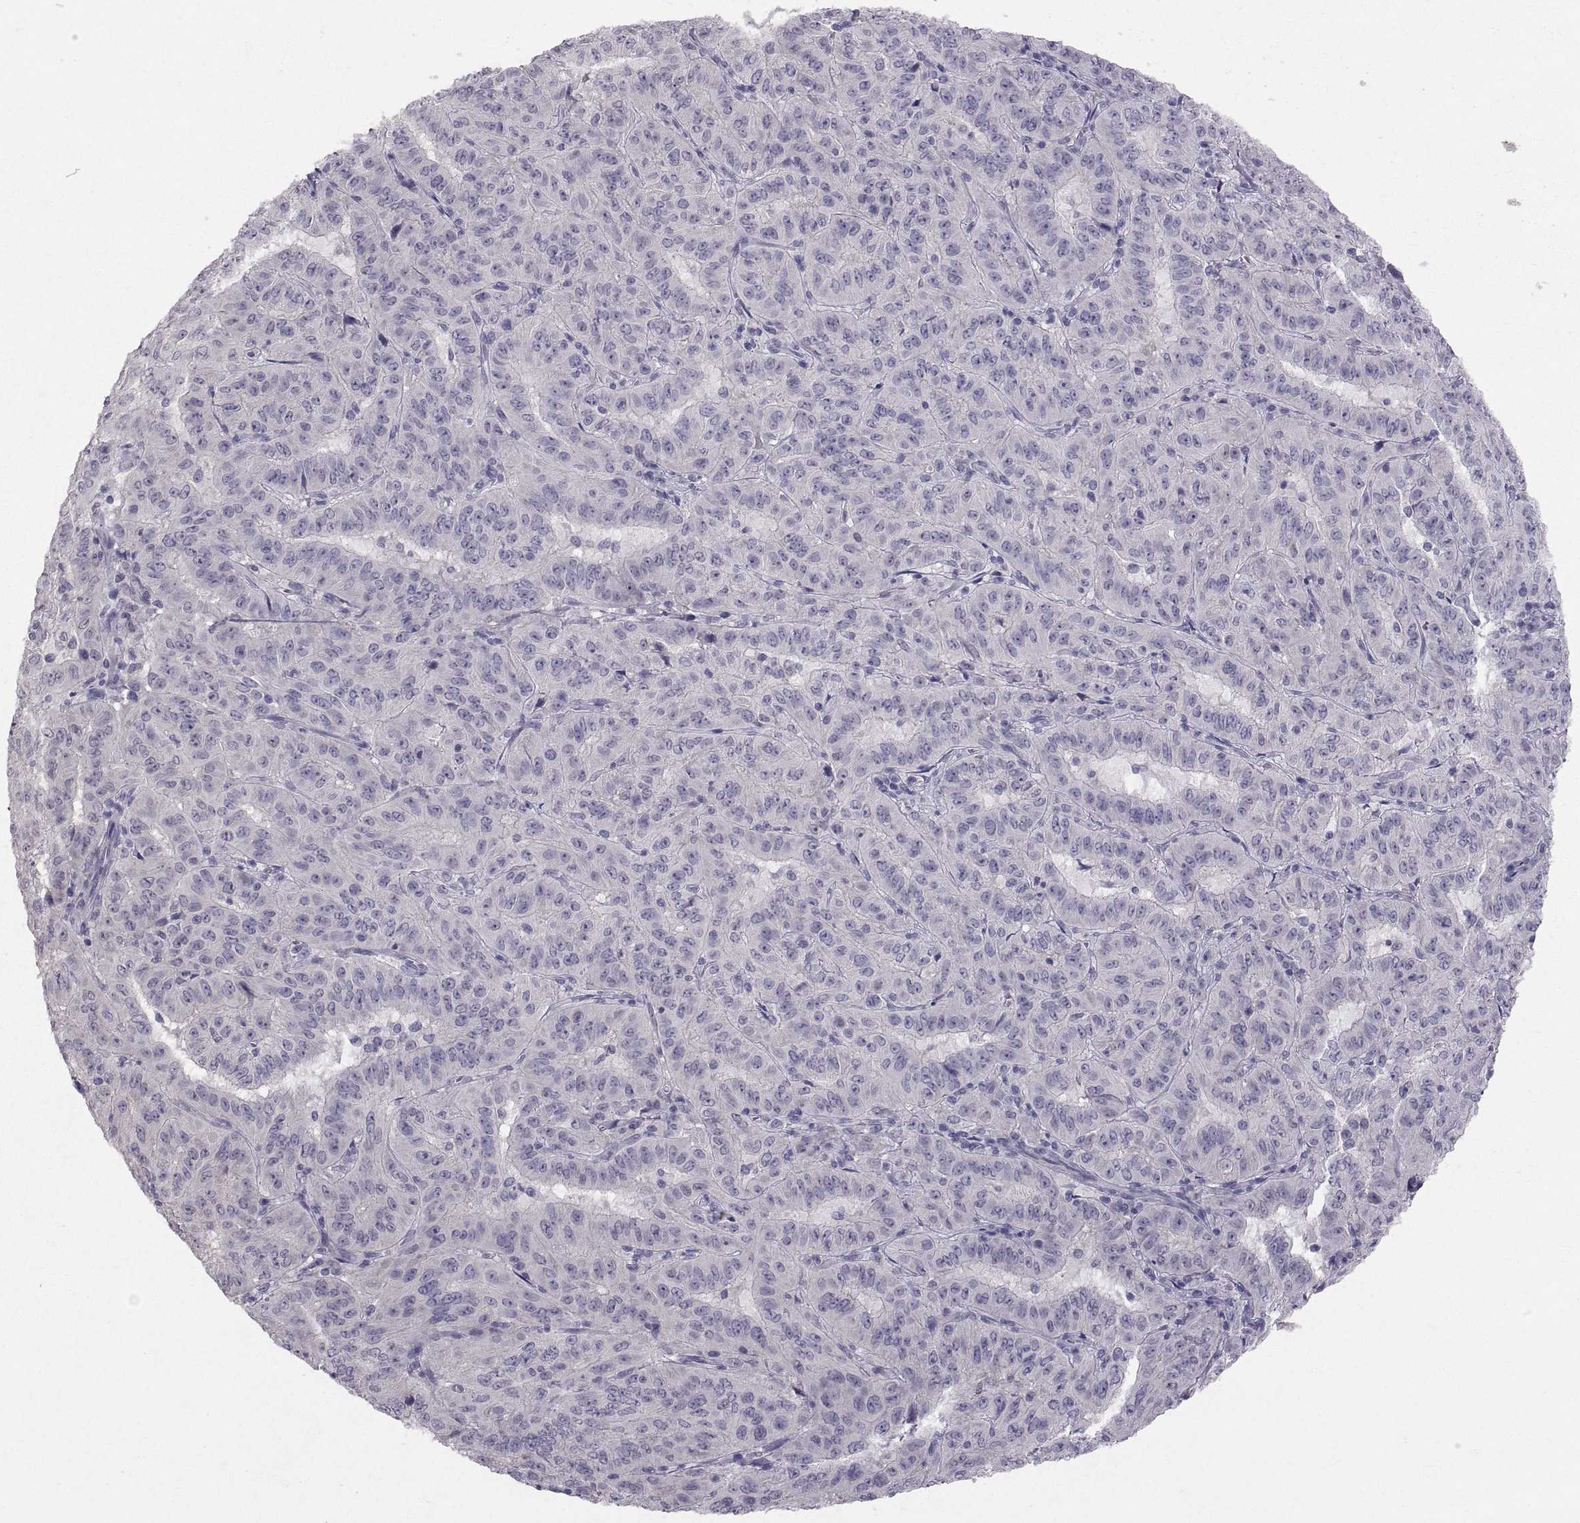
{"staining": {"intensity": "negative", "quantity": "none", "location": "none"}, "tissue": "pancreatic cancer", "cell_type": "Tumor cells", "image_type": "cancer", "snomed": [{"axis": "morphology", "description": "Adenocarcinoma, NOS"}, {"axis": "topography", "description": "Pancreas"}], "caption": "IHC photomicrograph of neoplastic tissue: human pancreatic cancer (adenocarcinoma) stained with DAB displays no significant protein positivity in tumor cells.", "gene": "PTN", "patient": {"sex": "male", "age": 63}}